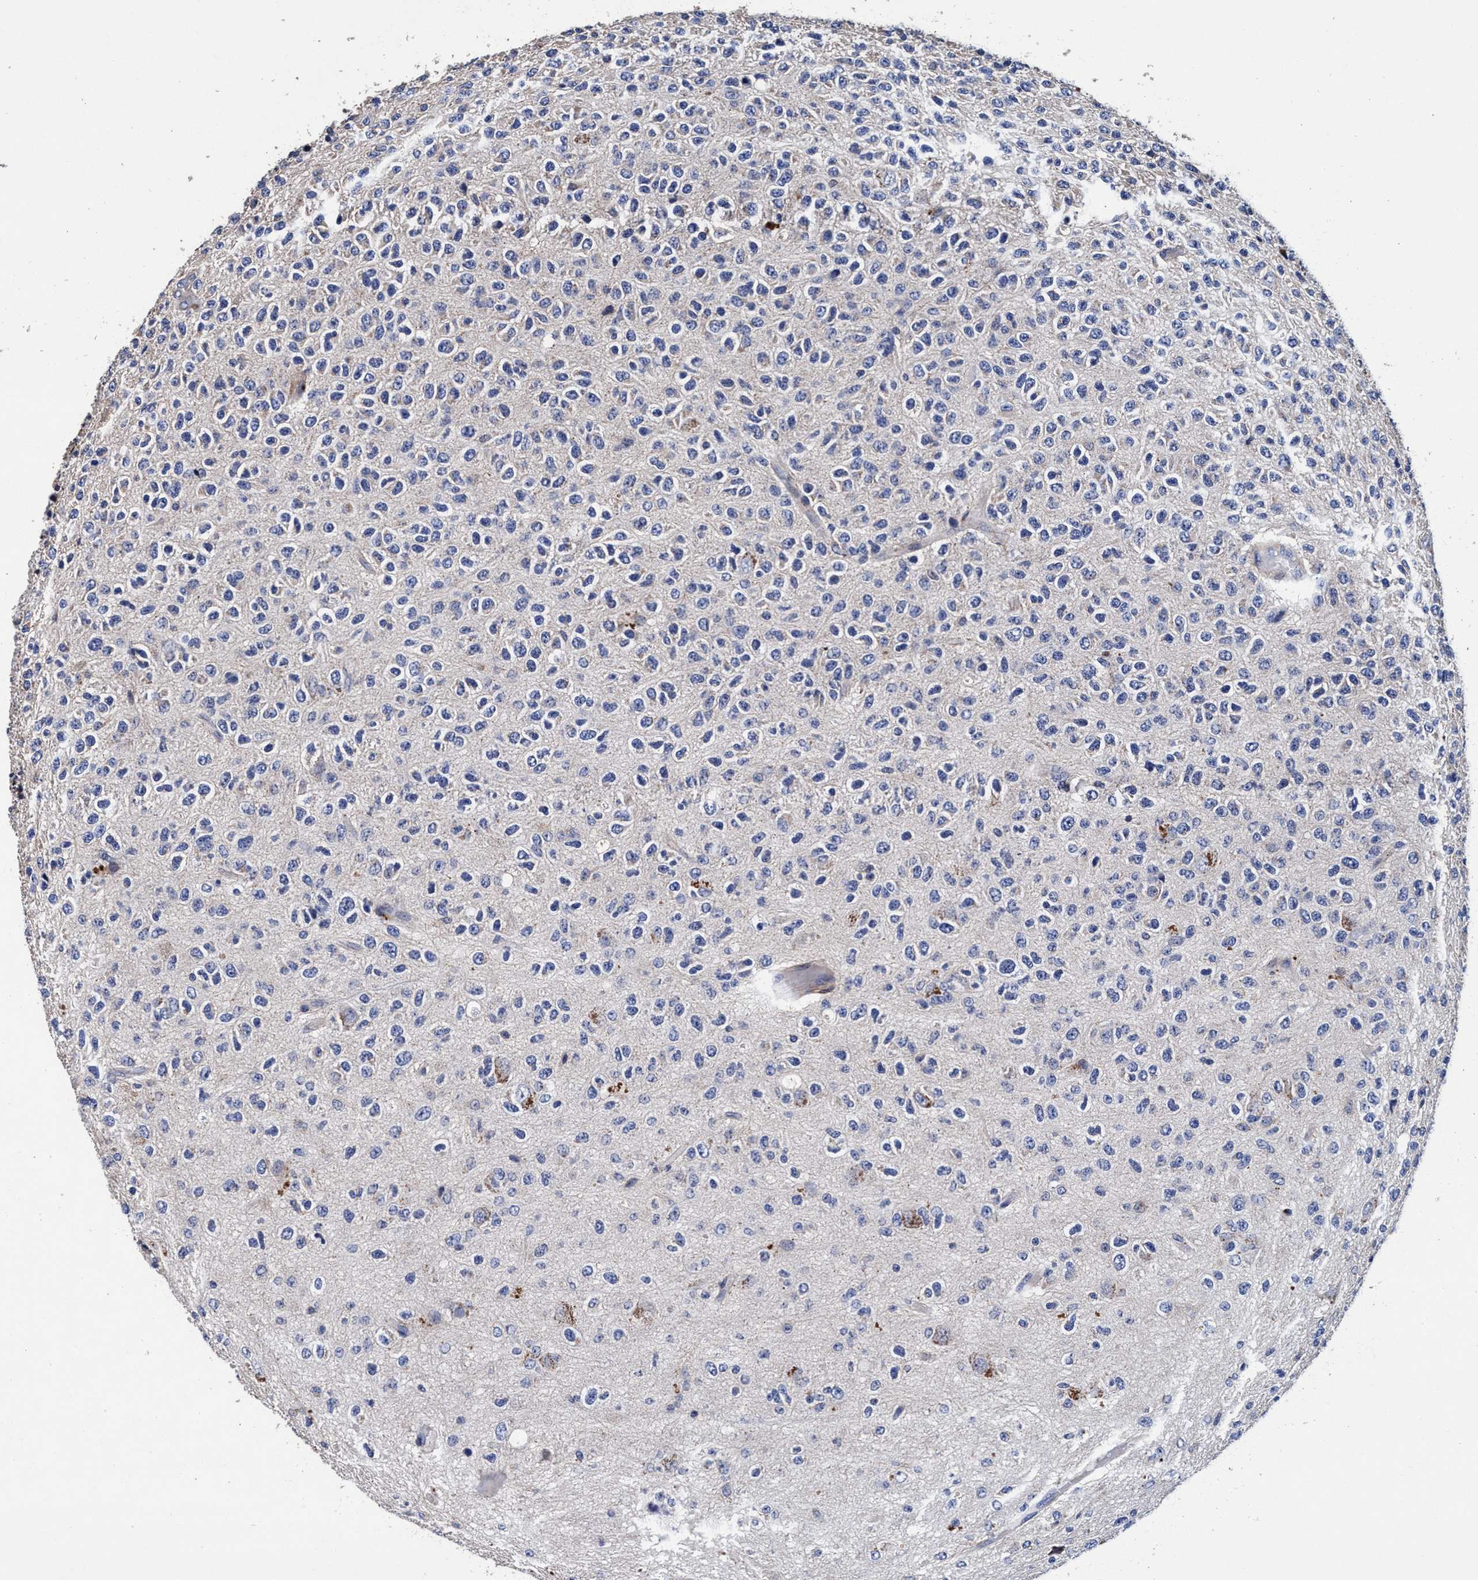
{"staining": {"intensity": "negative", "quantity": "none", "location": "none"}, "tissue": "glioma", "cell_type": "Tumor cells", "image_type": "cancer", "snomed": [{"axis": "morphology", "description": "Glioma, malignant, High grade"}, {"axis": "topography", "description": "pancreas cauda"}], "caption": "The photomicrograph shows no significant expression in tumor cells of malignant glioma (high-grade). Nuclei are stained in blue.", "gene": "RNF208", "patient": {"sex": "male", "age": 60}}